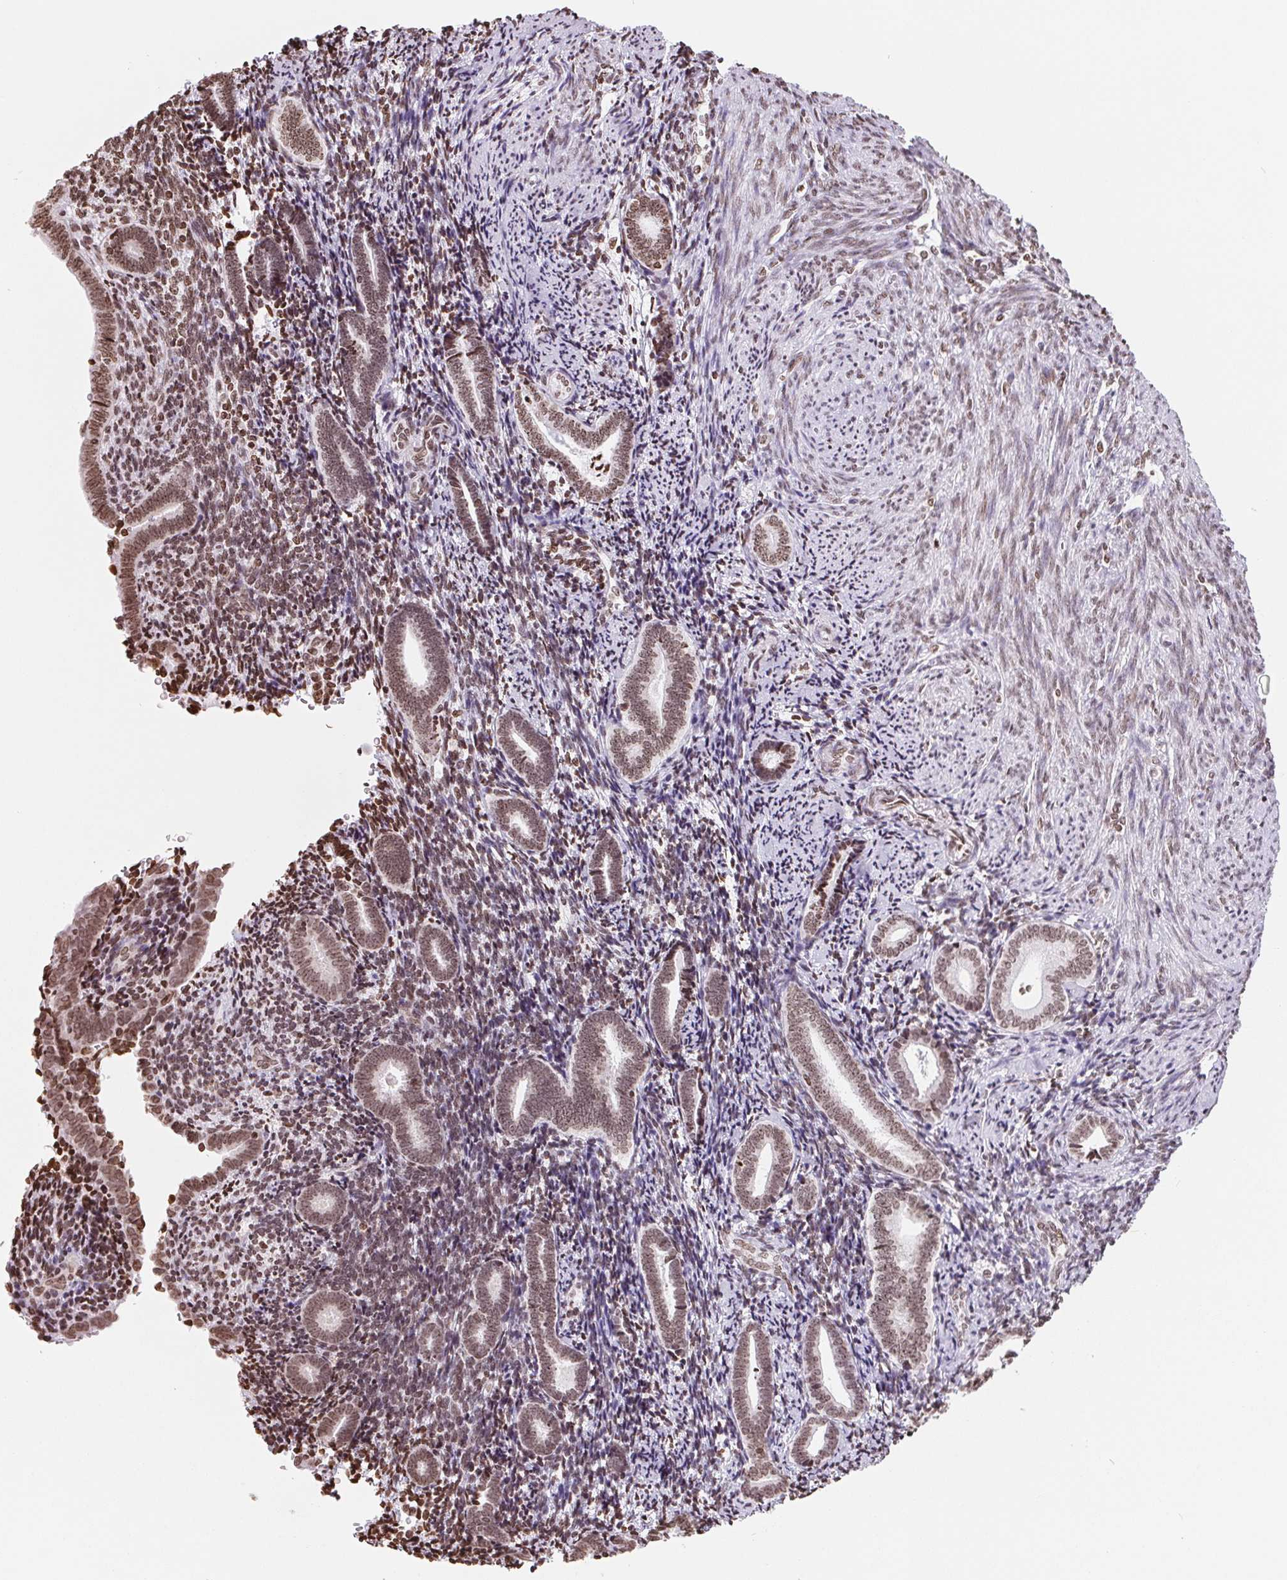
{"staining": {"intensity": "moderate", "quantity": ">75%", "location": "nuclear"}, "tissue": "endometrium", "cell_type": "Cells in endometrial stroma", "image_type": "normal", "snomed": [{"axis": "morphology", "description": "Normal tissue, NOS"}, {"axis": "topography", "description": "Endometrium"}], "caption": "Endometrium stained with immunohistochemistry (IHC) reveals moderate nuclear positivity in approximately >75% of cells in endometrial stroma.", "gene": "SMIM12", "patient": {"sex": "female", "age": 57}}